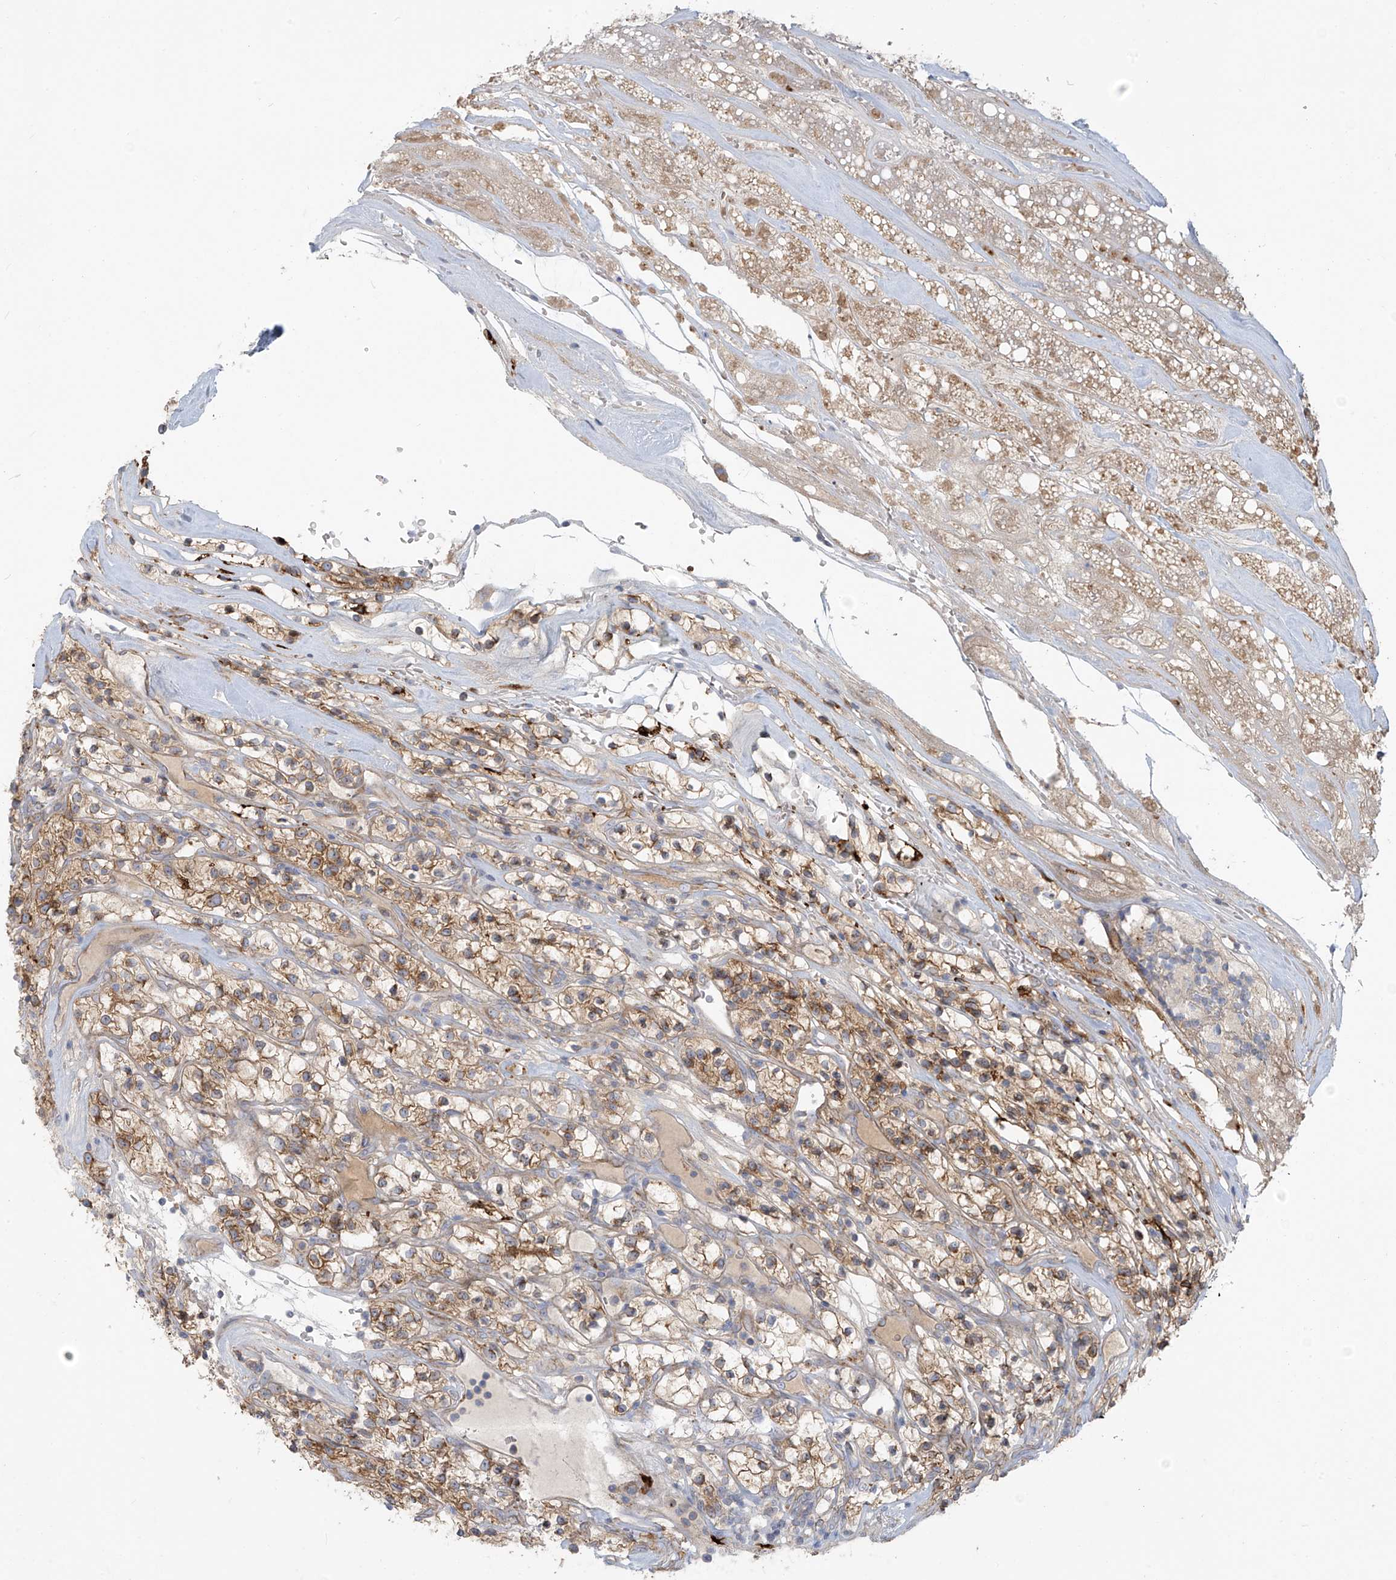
{"staining": {"intensity": "moderate", "quantity": ">75%", "location": "cytoplasmic/membranous"}, "tissue": "renal cancer", "cell_type": "Tumor cells", "image_type": "cancer", "snomed": [{"axis": "morphology", "description": "Adenocarcinoma, NOS"}, {"axis": "topography", "description": "Kidney"}], "caption": "Approximately >75% of tumor cells in renal cancer demonstrate moderate cytoplasmic/membranous protein positivity as visualized by brown immunohistochemical staining.", "gene": "LZTS3", "patient": {"sex": "female", "age": 57}}